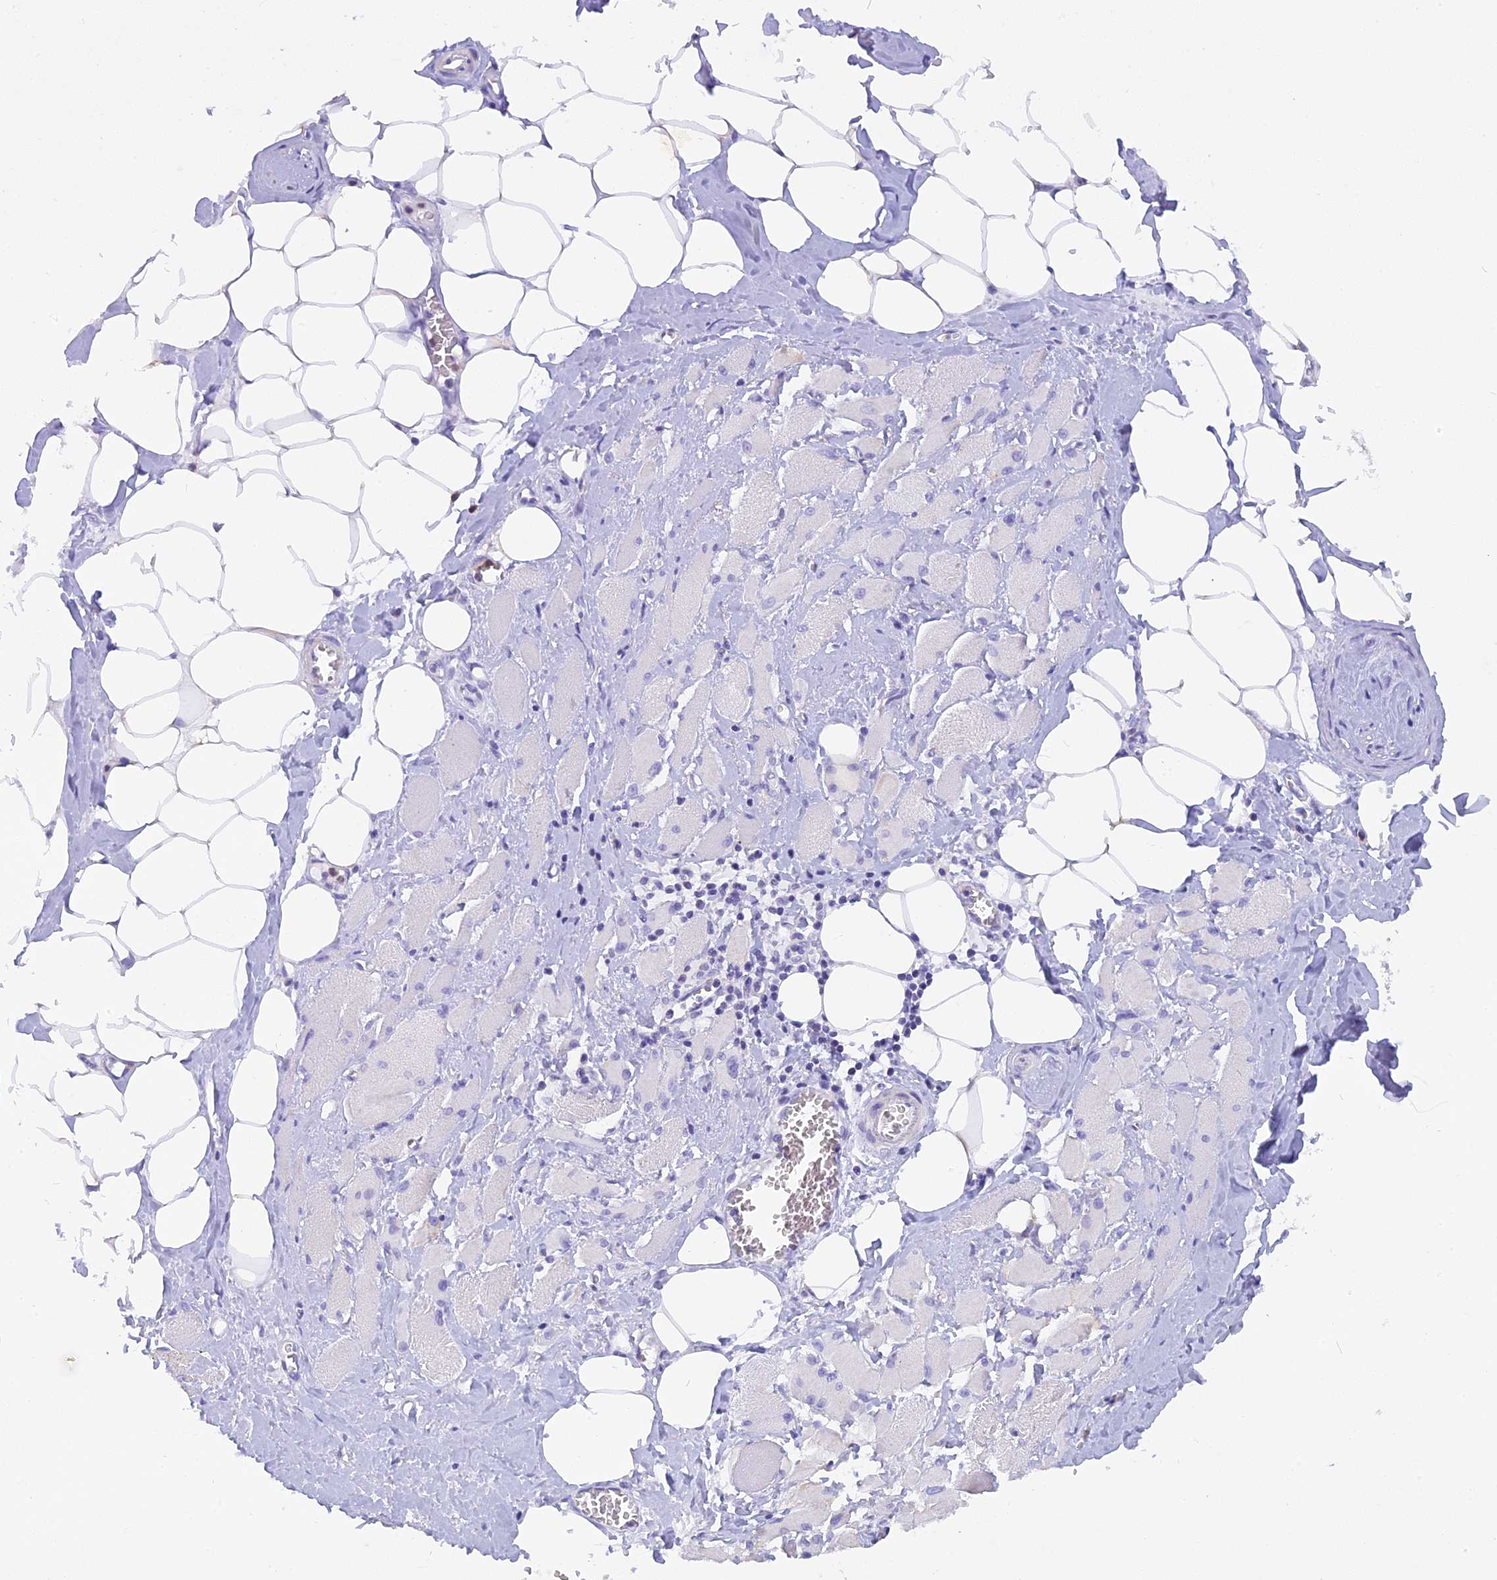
{"staining": {"intensity": "negative", "quantity": "none", "location": "none"}, "tissue": "skeletal muscle", "cell_type": "Myocytes", "image_type": "normal", "snomed": [{"axis": "morphology", "description": "Normal tissue, NOS"}, {"axis": "morphology", "description": "Basal cell carcinoma"}, {"axis": "topography", "description": "Skeletal muscle"}], "caption": "IHC of unremarkable skeletal muscle reveals no expression in myocytes. The staining is performed using DAB brown chromogen with nuclei counter-stained in using hematoxylin.", "gene": "TRIM3", "patient": {"sex": "female", "age": 64}}